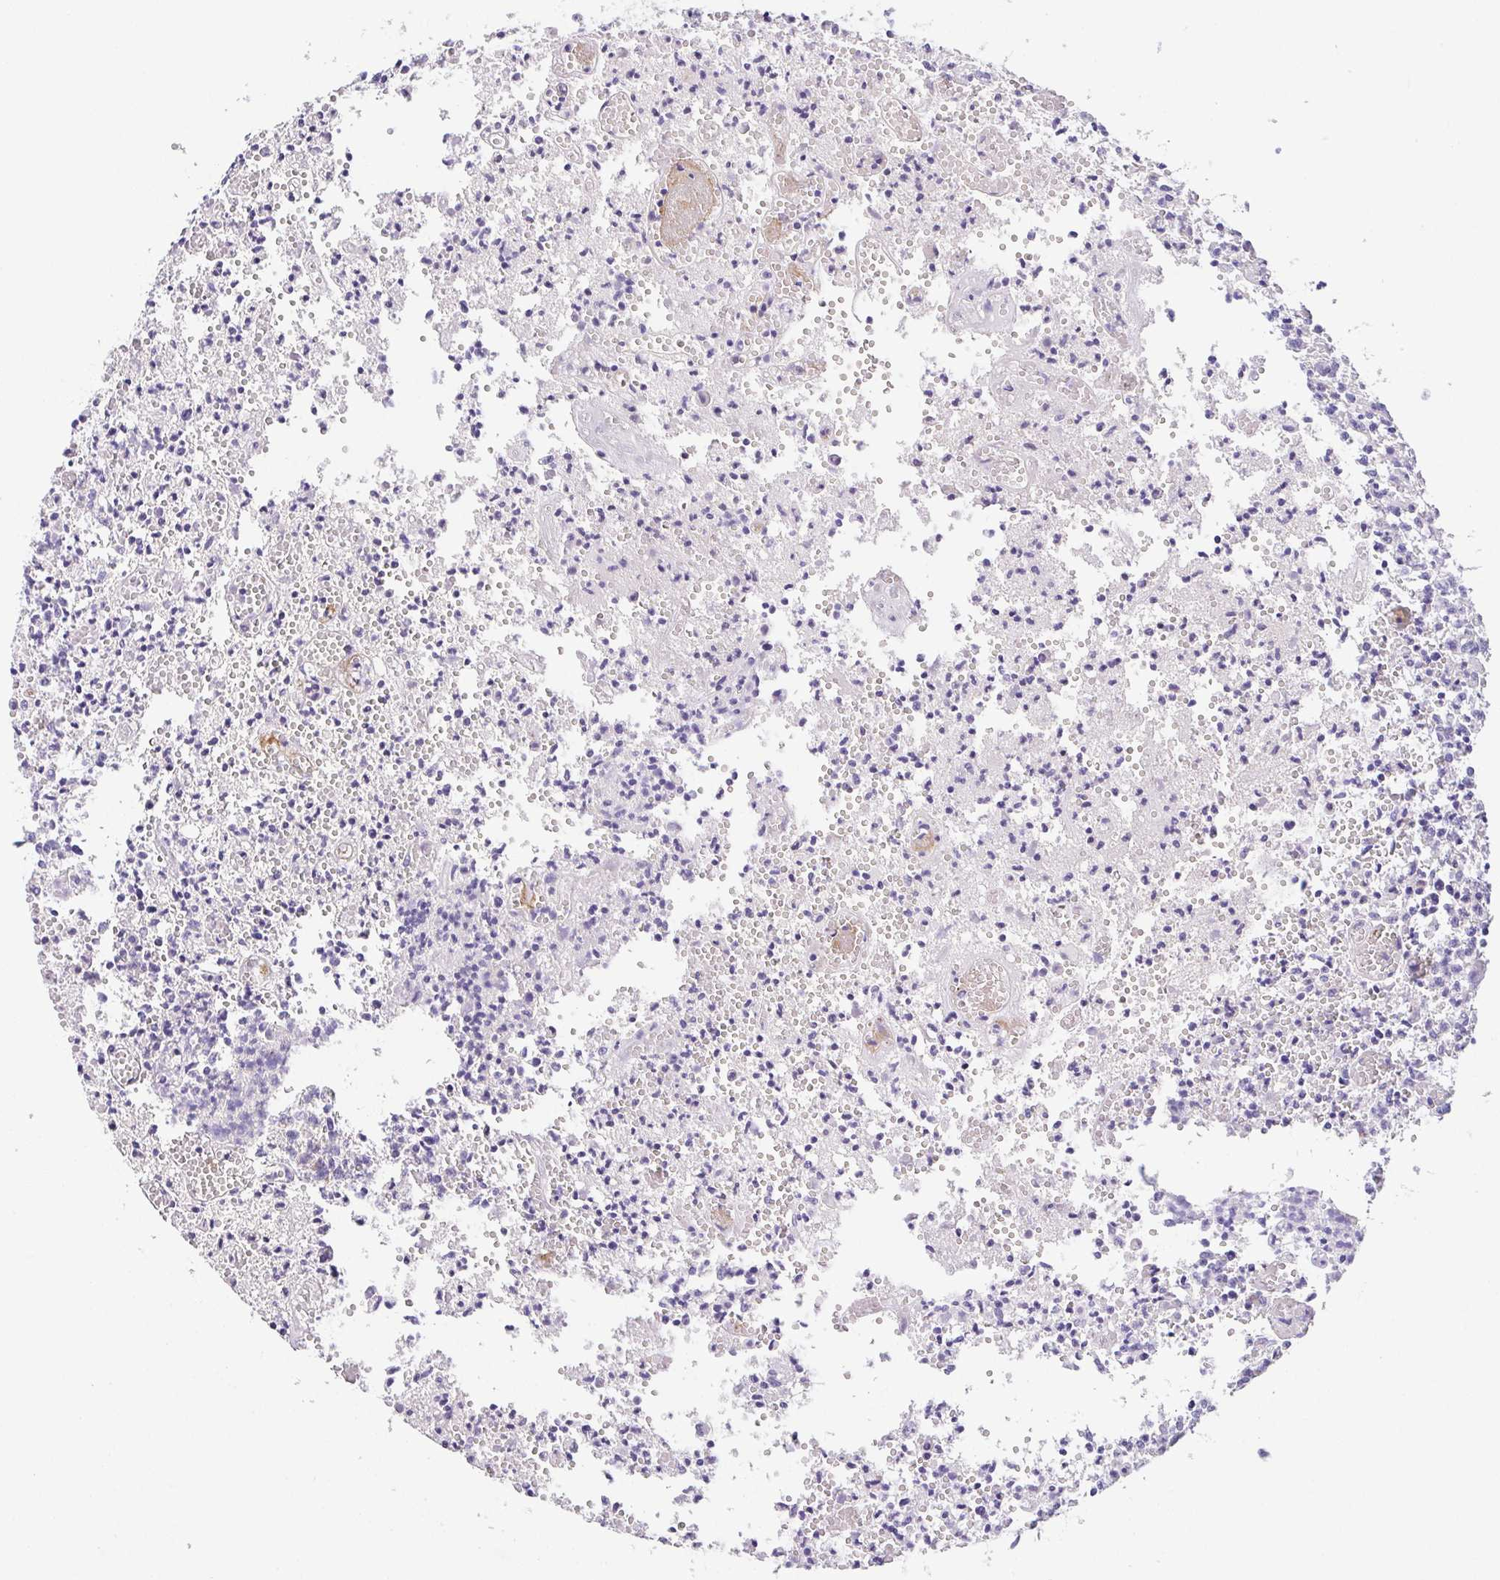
{"staining": {"intensity": "negative", "quantity": "none", "location": "none"}, "tissue": "glioma", "cell_type": "Tumor cells", "image_type": "cancer", "snomed": [{"axis": "morphology", "description": "Glioma, malignant, Low grade"}, {"axis": "topography", "description": "Brain"}], "caption": "Tumor cells show no significant protein staining in malignant glioma (low-grade). The staining was performed using DAB (3,3'-diaminobenzidine) to visualize the protein expression in brown, while the nuclei were stained in blue with hematoxylin (Magnification: 20x).", "gene": "HAPLN2", "patient": {"sex": "male", "age": 64}}